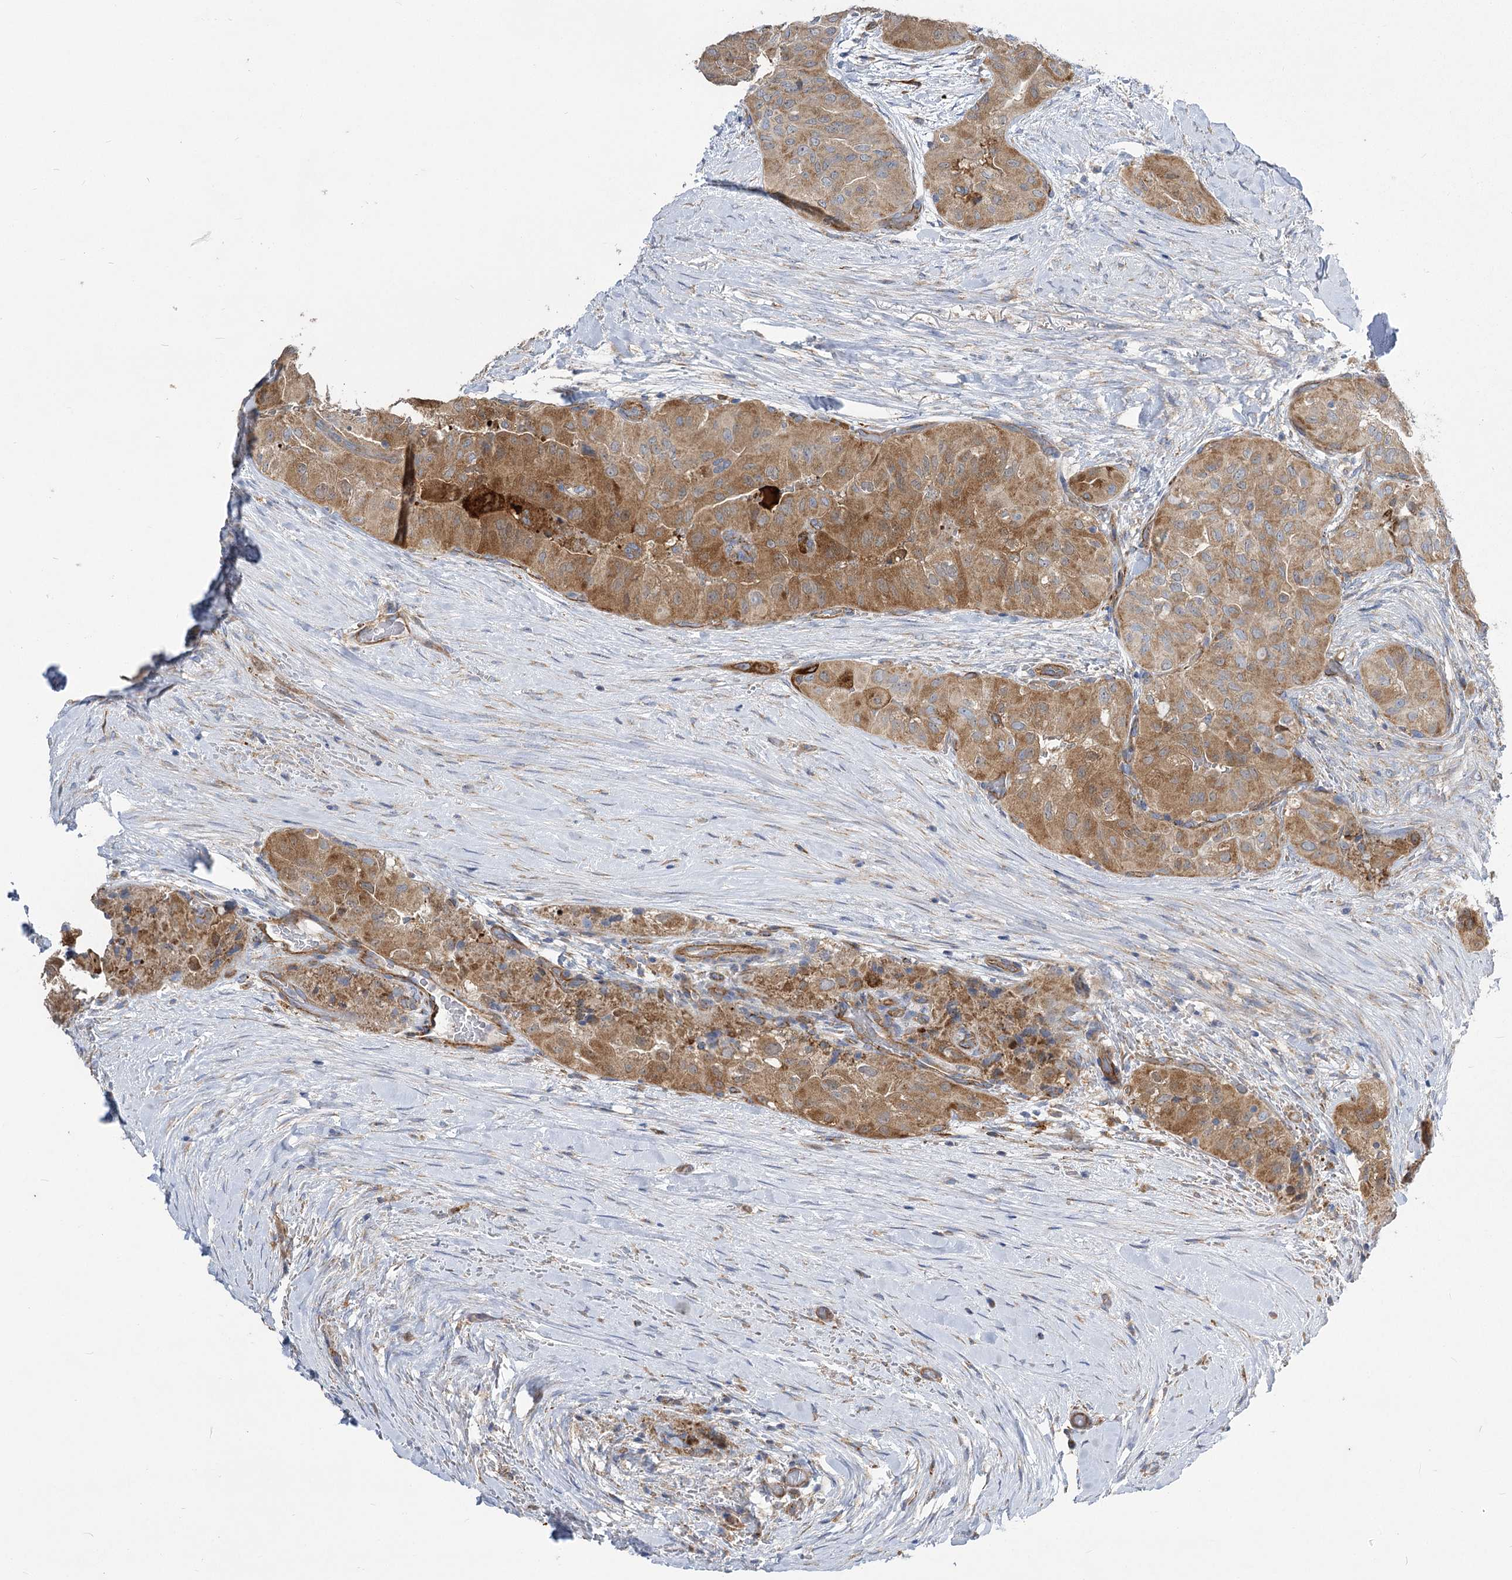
{"staining": {"intensity": "moderate", "quantity": ">75%", "location": "cytoplasmic/membranous"}, "tissue": "thyroid cancer", "cell_type": "Tumor cells", "image_type": "cancer", "snomed": [{"axis": "morphology", "description": "Papillary adenocarcinoma, NOS"}, {"axis": "topography", "description": "Thyroid gland"}], "caption": "This is a histology image of immunohistochemistry (IHC) staining of thyroid cancer, which shows moderate staining in the cytoplasmic/membranous of tumor cells.", "gene": "RMDN2", "patient": {"sex": "female", "age": 59}}